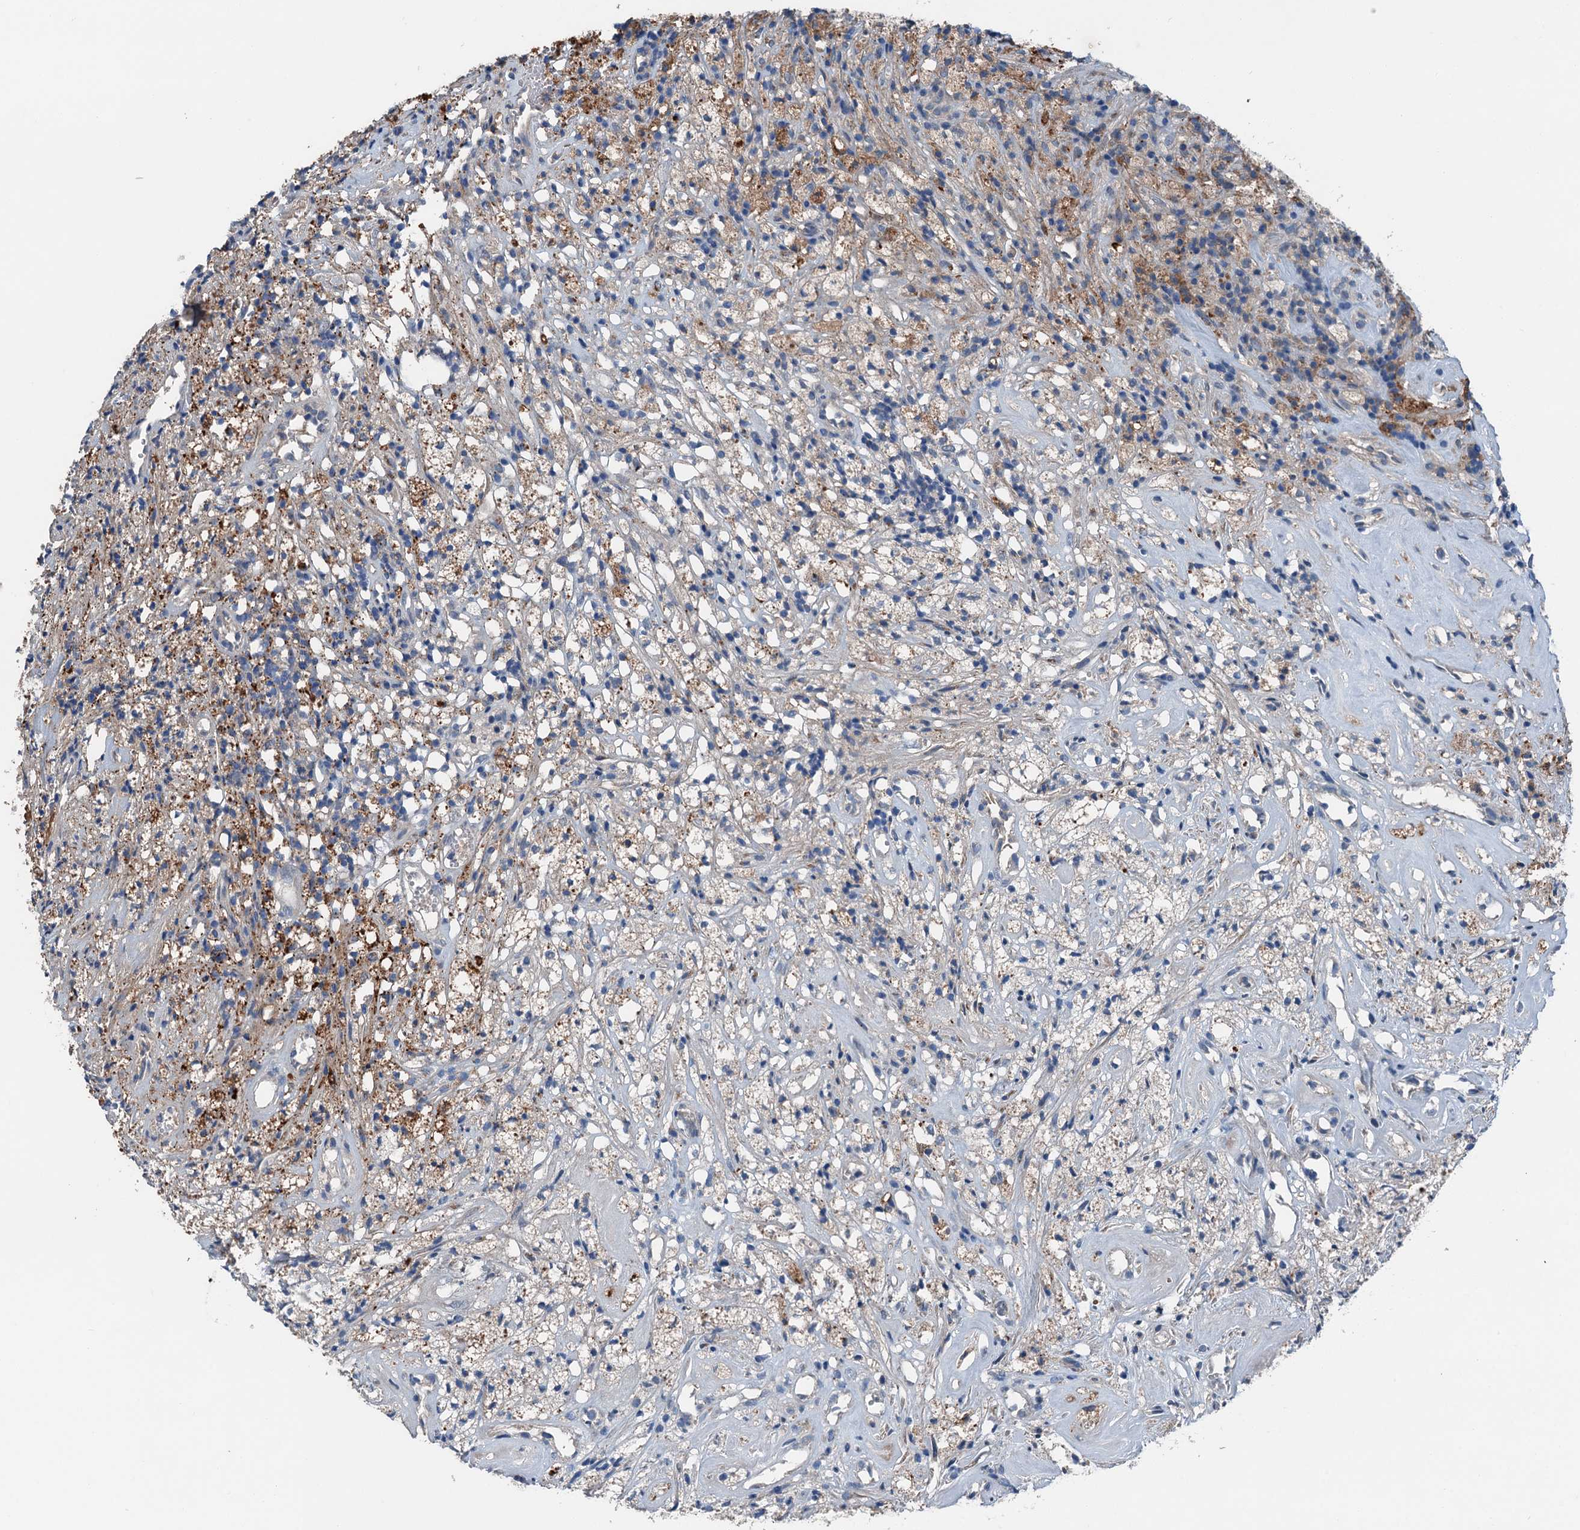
{"staining": {"intensity": "moderate", "quantity": "<25%", "location": "cytoplasmic/membranous"}, "tissue": "glioma", "cell_type": "Tumor cells", "image_type": "cancer", "snomed": [{"axis": "morphology", "description": "Glioma, malignant, High grade"}, {"axis": "topography", "description": "Brain"}], "caption": "Immunohistochemical staining of human glioma shows moderate cytoplasmic/membranous protein expression in approximately <25% of tumor cells. (Stains: DAB (3,3'-diaminobenzidine) in brown, nuclei in blue, Microscopy: brightfield microscopy at high magnification).", "gene": "SLC2A10", "patient": {"sex": "male", "age": 69}}